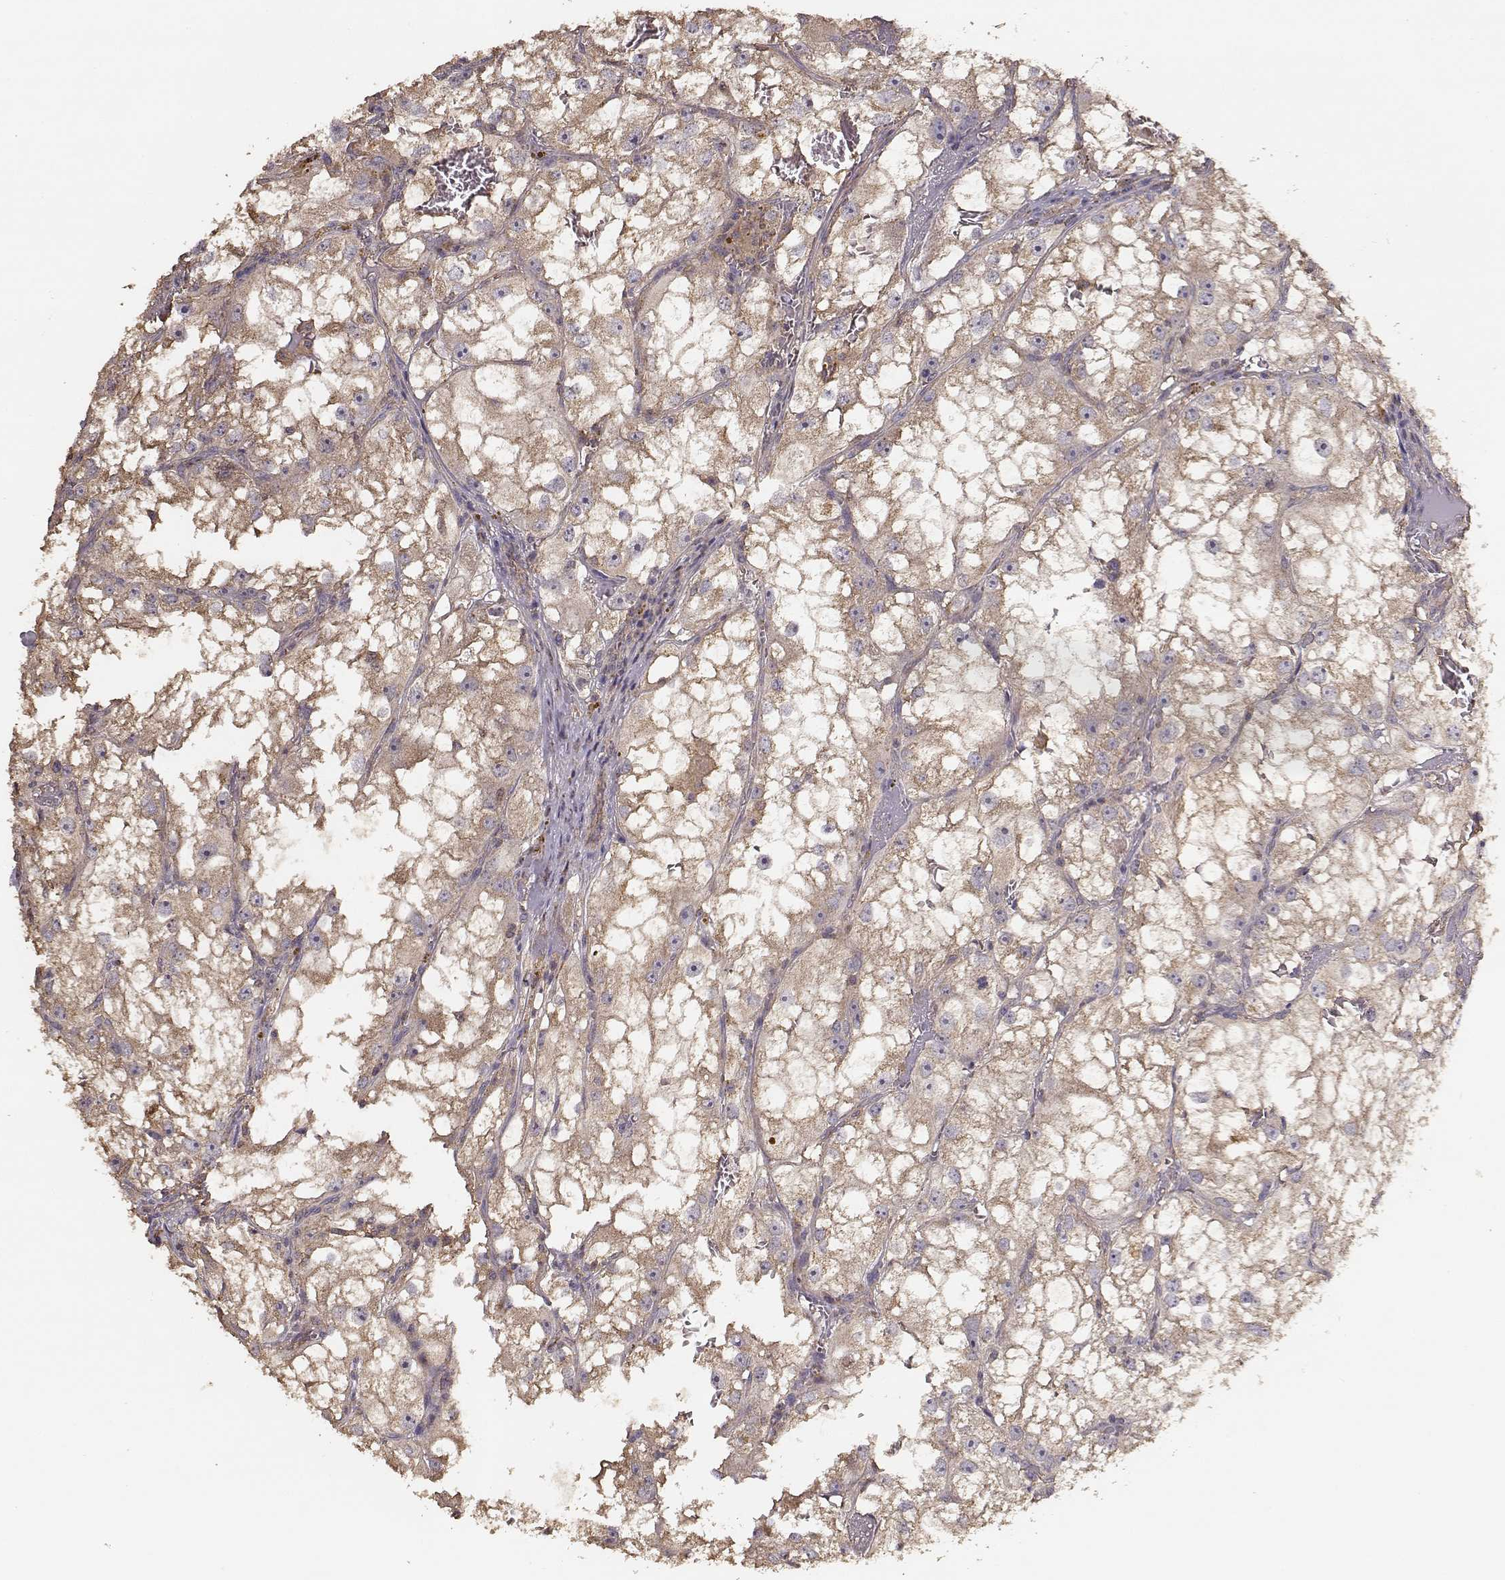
{"staining": {"intensity": "moderate", "quantity": ">75%", "location": "cytoplasmic/membranous"}, "tissue": "renal cancer", "cell_type": "Tumor cells", "image_type": "cancer", "snomed": [{"axis": "morphology", "description": "Adenocarcinoma, NOS"}, {"axis": "topography", "description": "Kidney"}], "caption": "Moderate cytoplasmic/membranous expression for a protein is identified in about >75% of tumor cells of renal cancer (adenocarcinoma) using immunohistochemistry.", "gene": "TARS3", "patient": {"sex": "male", "age": 59}}